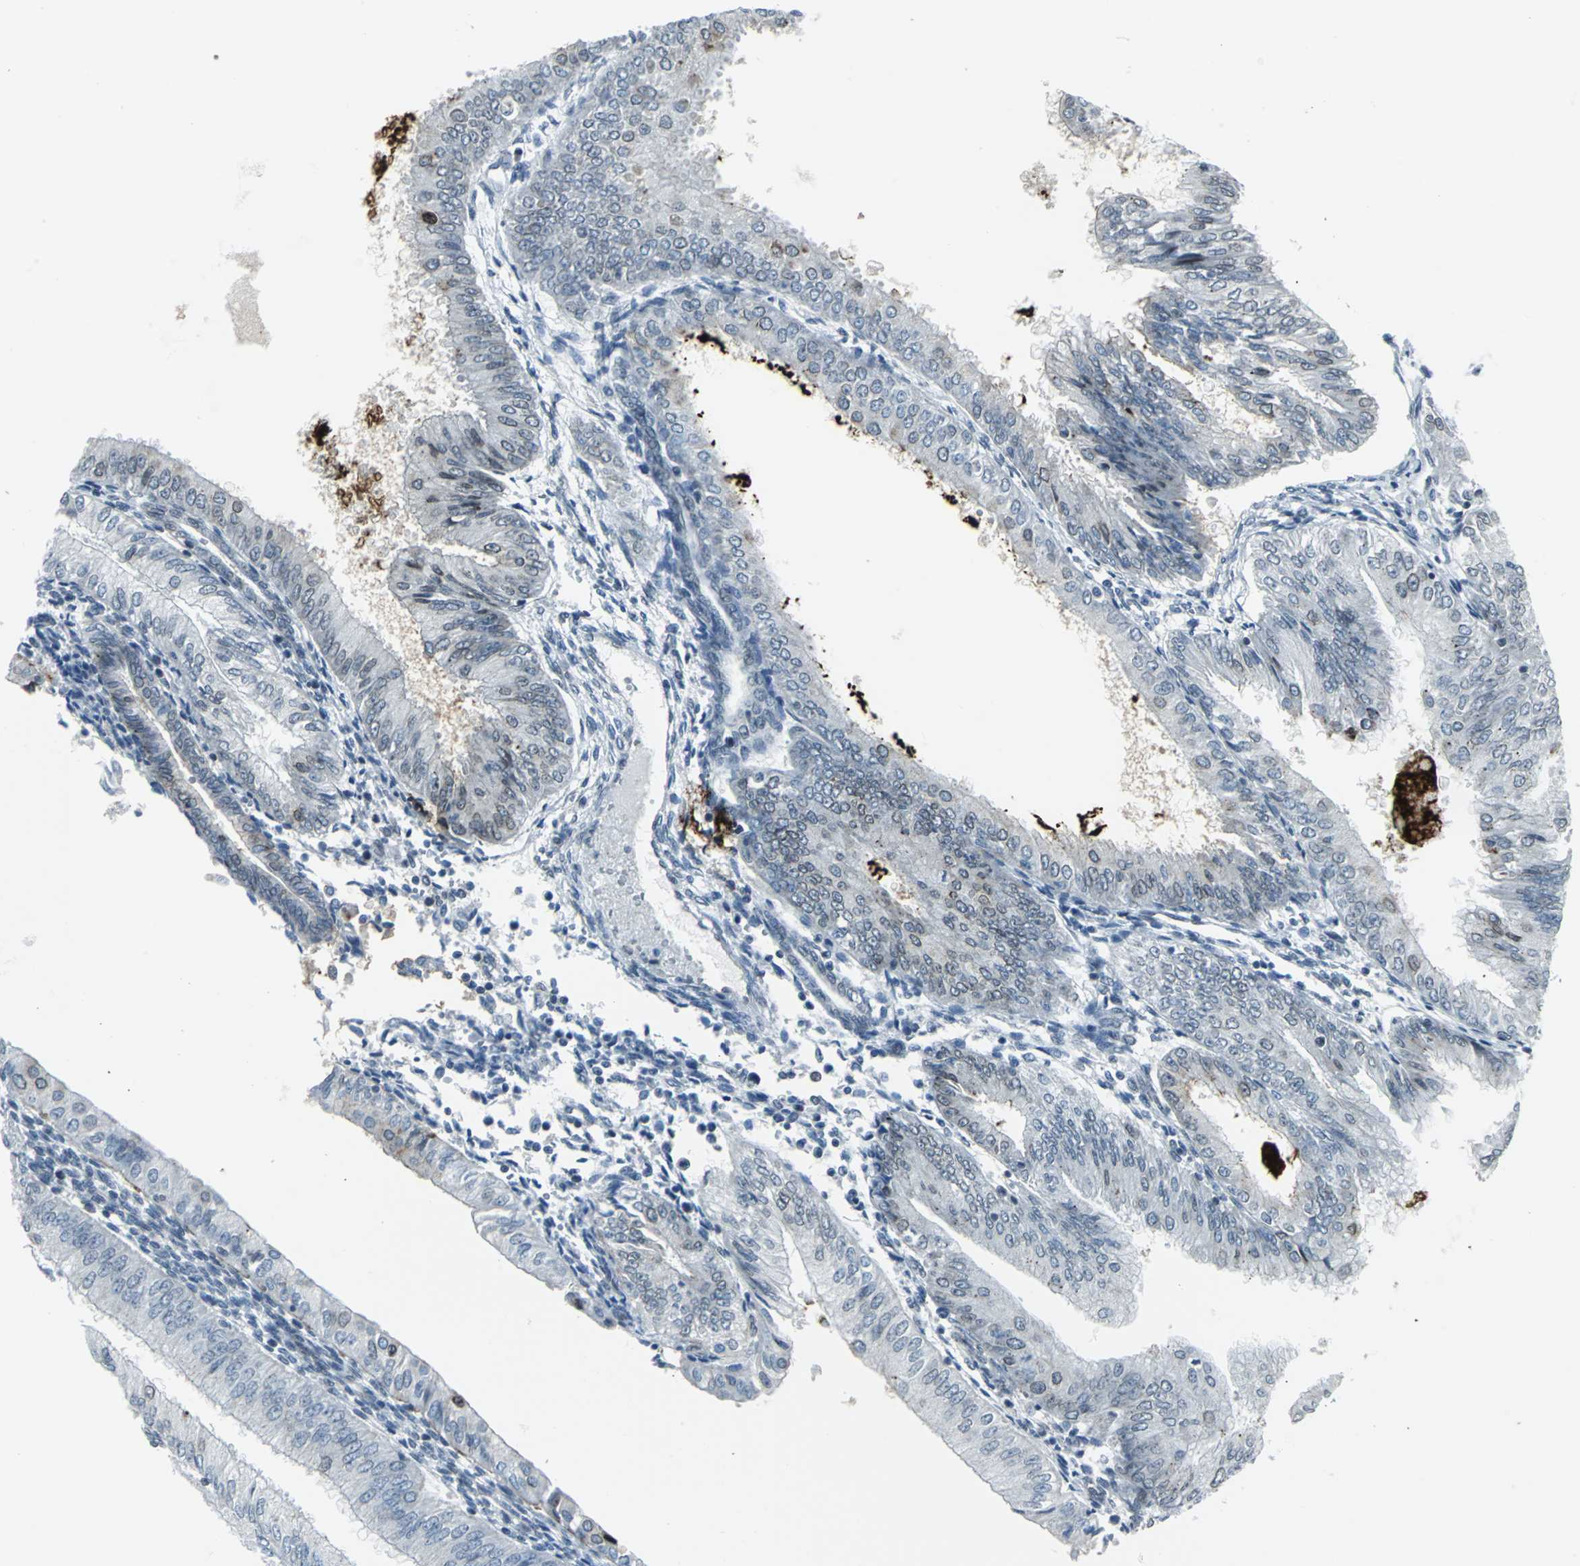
{"staining": {"intensity": "weak", "quantity": "<25%", "location": "cytoplasmic/membranous,nuclear"}, "tissue": "endometrial cancer", "cell_type": "Tumor cells", "image_type": "cancer", "snomed": [{"axis": "morphology", "description": "Adenocarcinoma, NOS"}, {"axis": "topography", "description": "Endometrium"}], "caption": "Immunohistochemistry micrograph of neoplastic tissue: human endometrial adenocarcinoma stained with DAB shows no significant protein staining in tumor cells.", "gene": "SNUPN", "patient": {"sex": "female", "age": 53}}